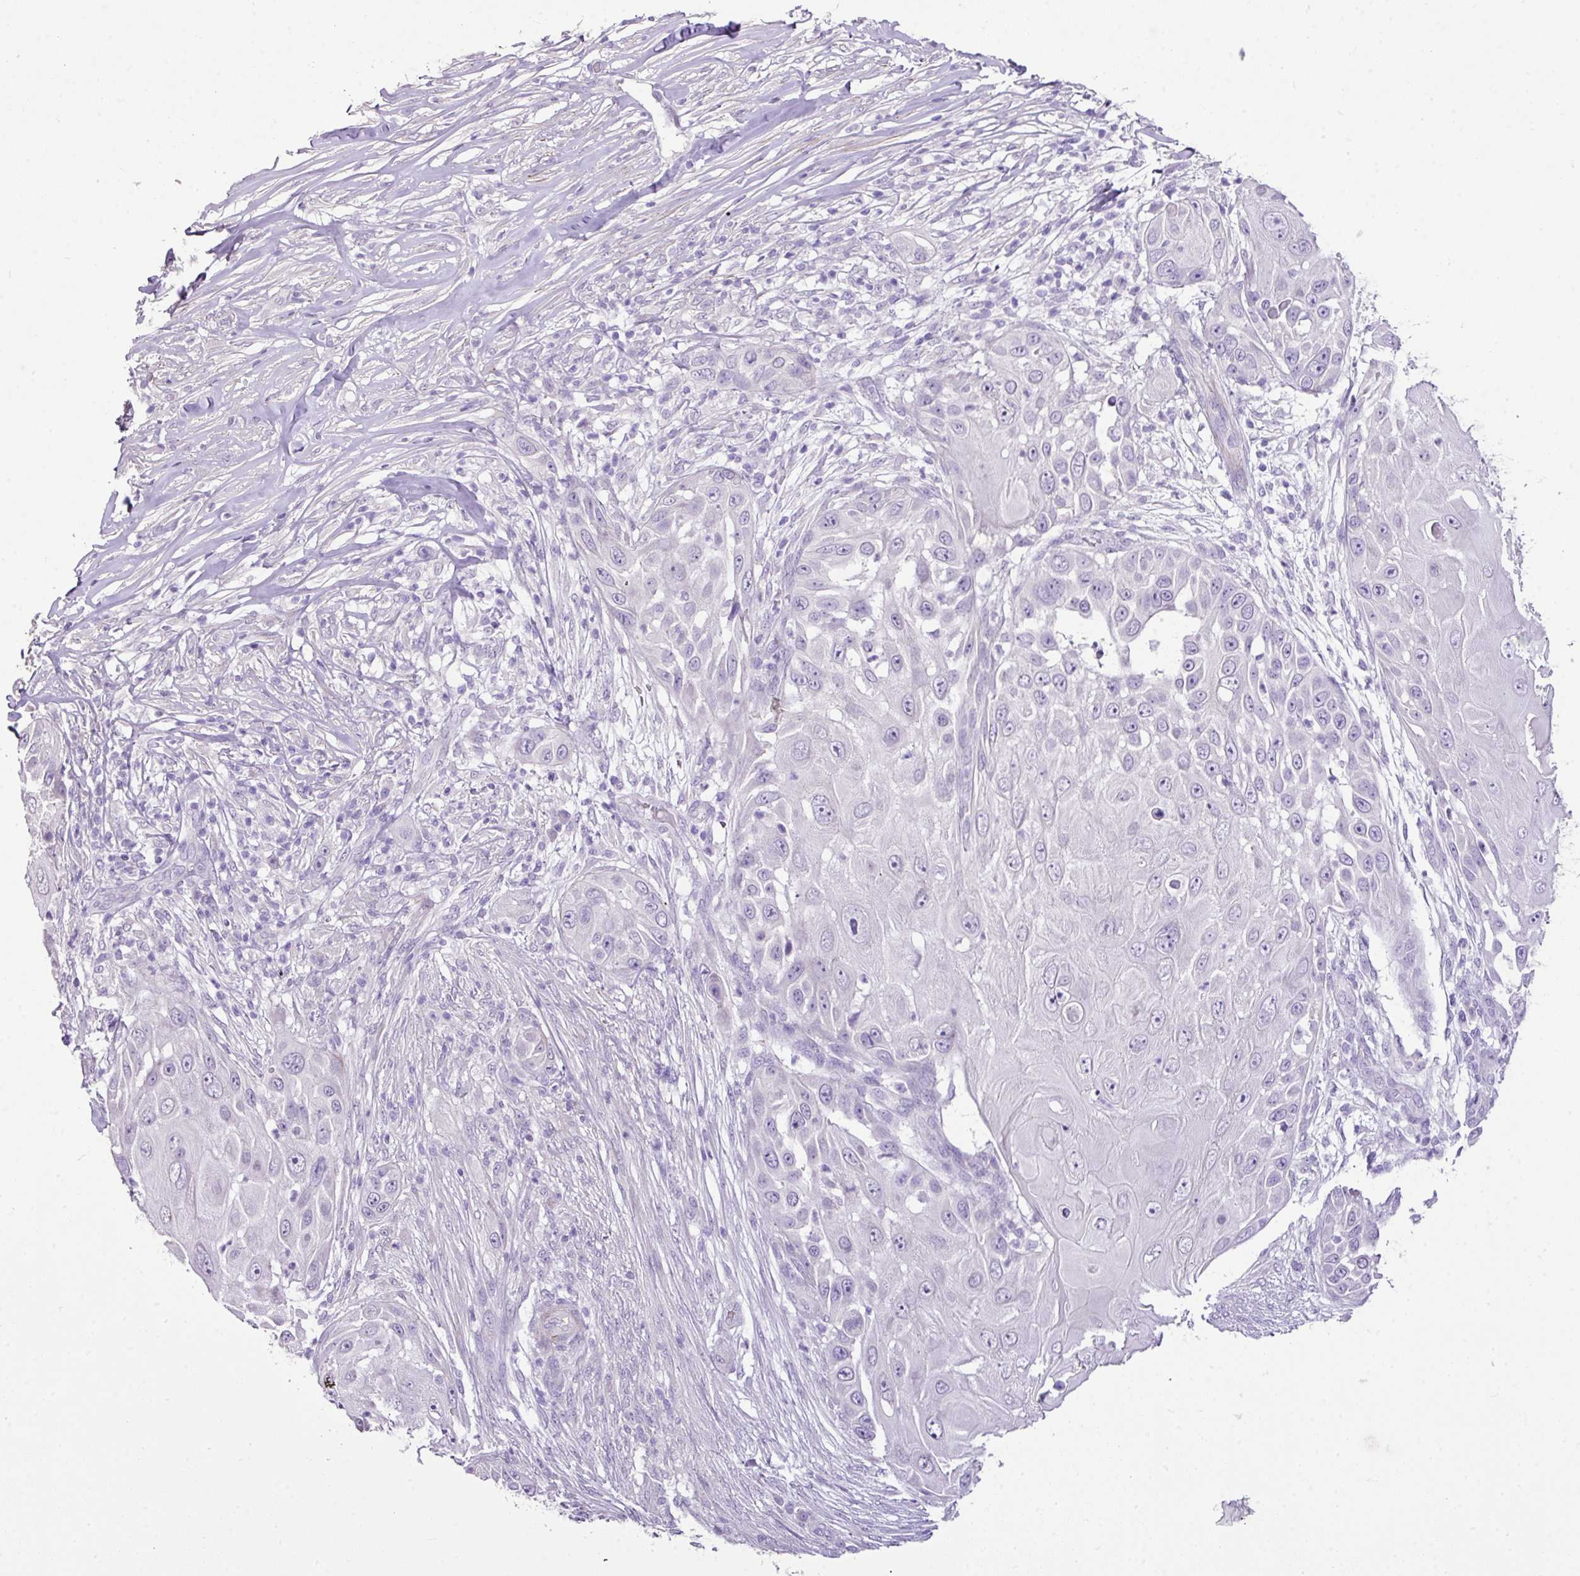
{"staining": {"intensity": "negative", "quantity": "none", "location": "none"}, "tissue": "skin cancer", "cell_type": "Tumor cells", "image_type": "cancer", "snomed": [{"axis": "morphology", "description": "Squamous cell carcinoma, NOS"}, {"axis": "topography", "description": "Skin"}], "caption": "Micrograph shows no significant protein positivity in tumor cells of skin cancer.", "gene": "DIP2A", "patient": {"sex": "female", "age": 44}}